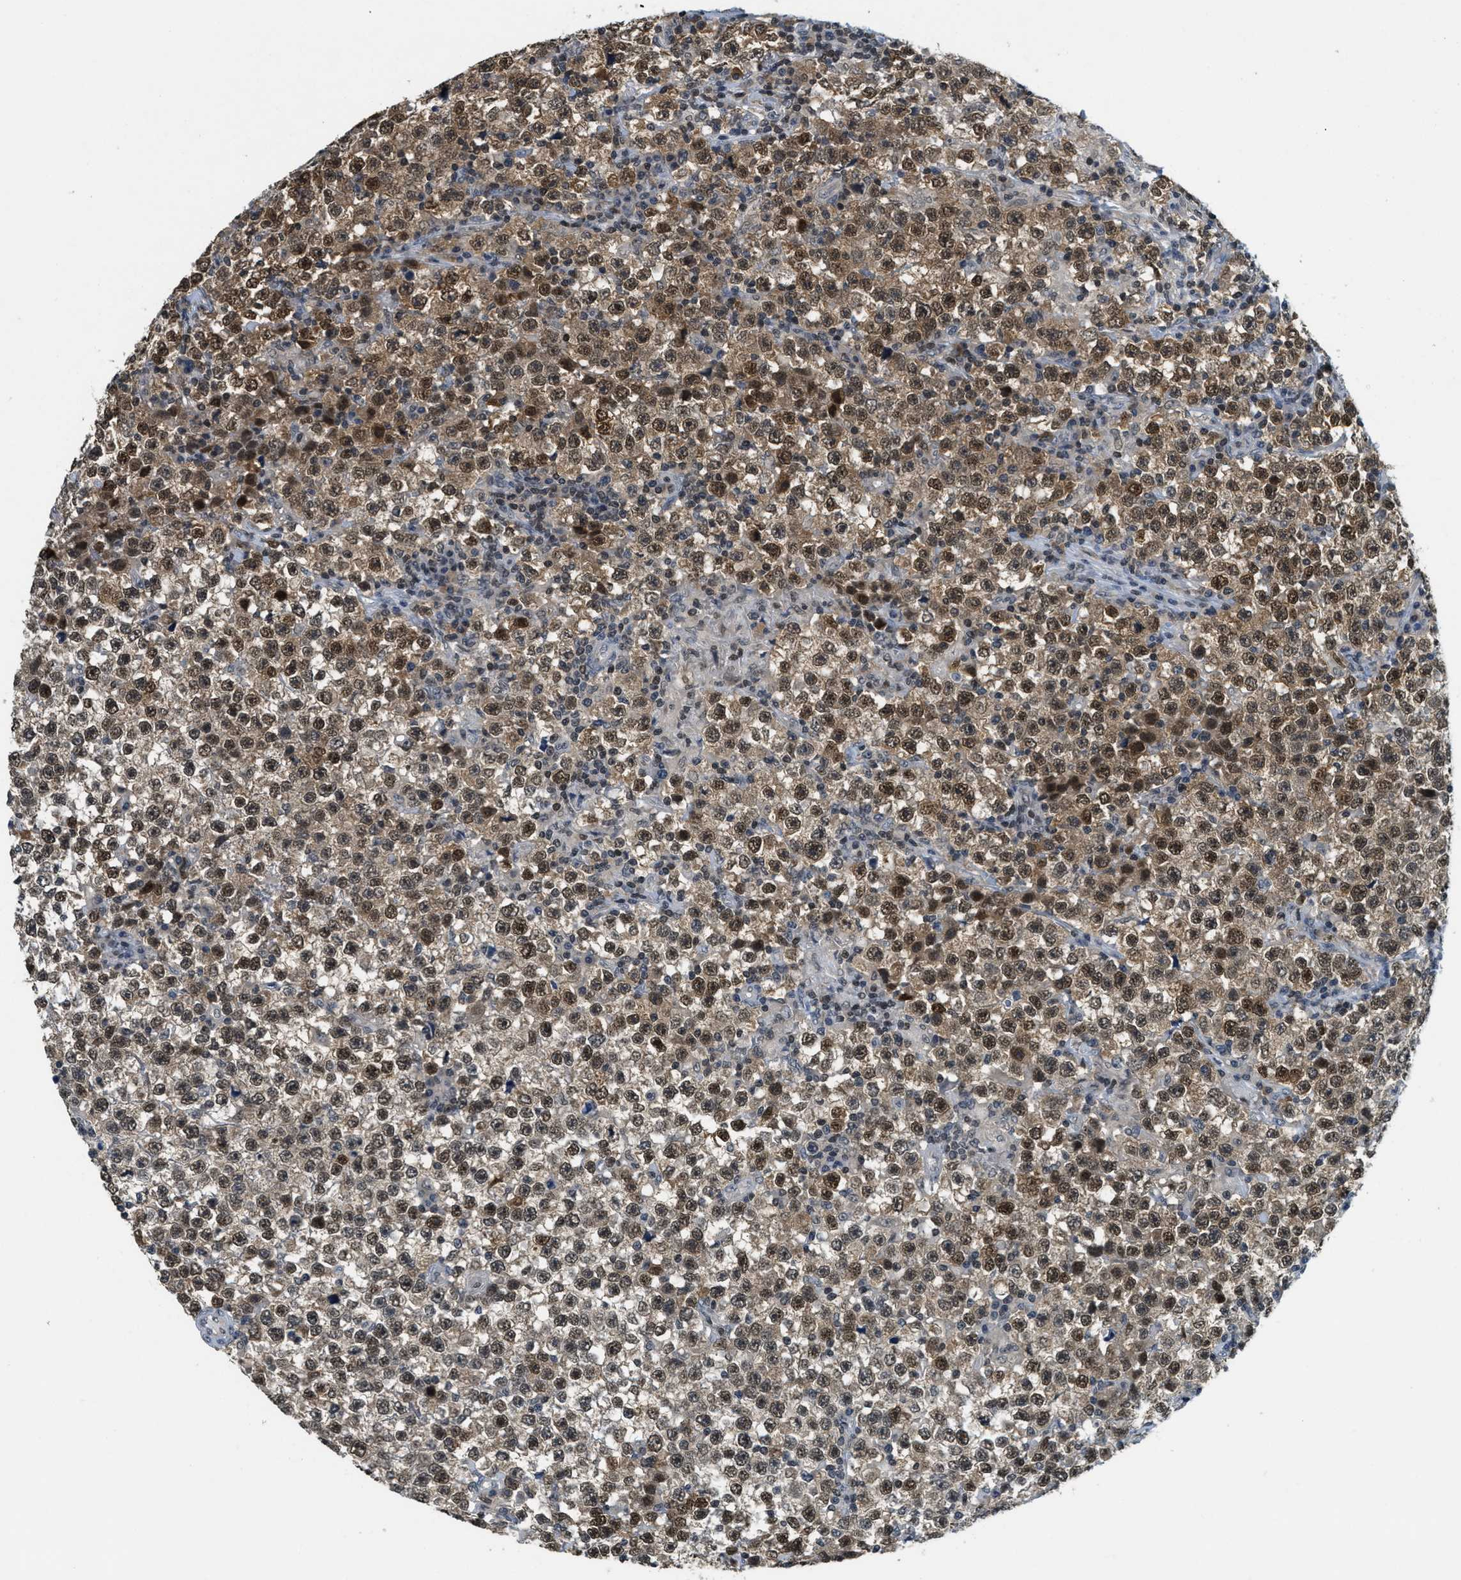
{"staining": {"intensity": "strong", "quantity": ">75%", "location": "cytoplasmic/membranous,nuclear"}, "tissue": "testis cancer", "cell_type": "Tumor cells", "image_type": "cancer", "snomed": [{"axis": "morphology", "description": "Seminoma, NOS"}, {"axis": "topography", "description": "Testis"}], "caption": "Protein staining demonstrates strong cytoplasmic/membranous and nuclear staining in approximately >75% of tumor cells in testis cancer.", "gene": "DNAJB1", "patient": {"sex": "male", "age": 43}}